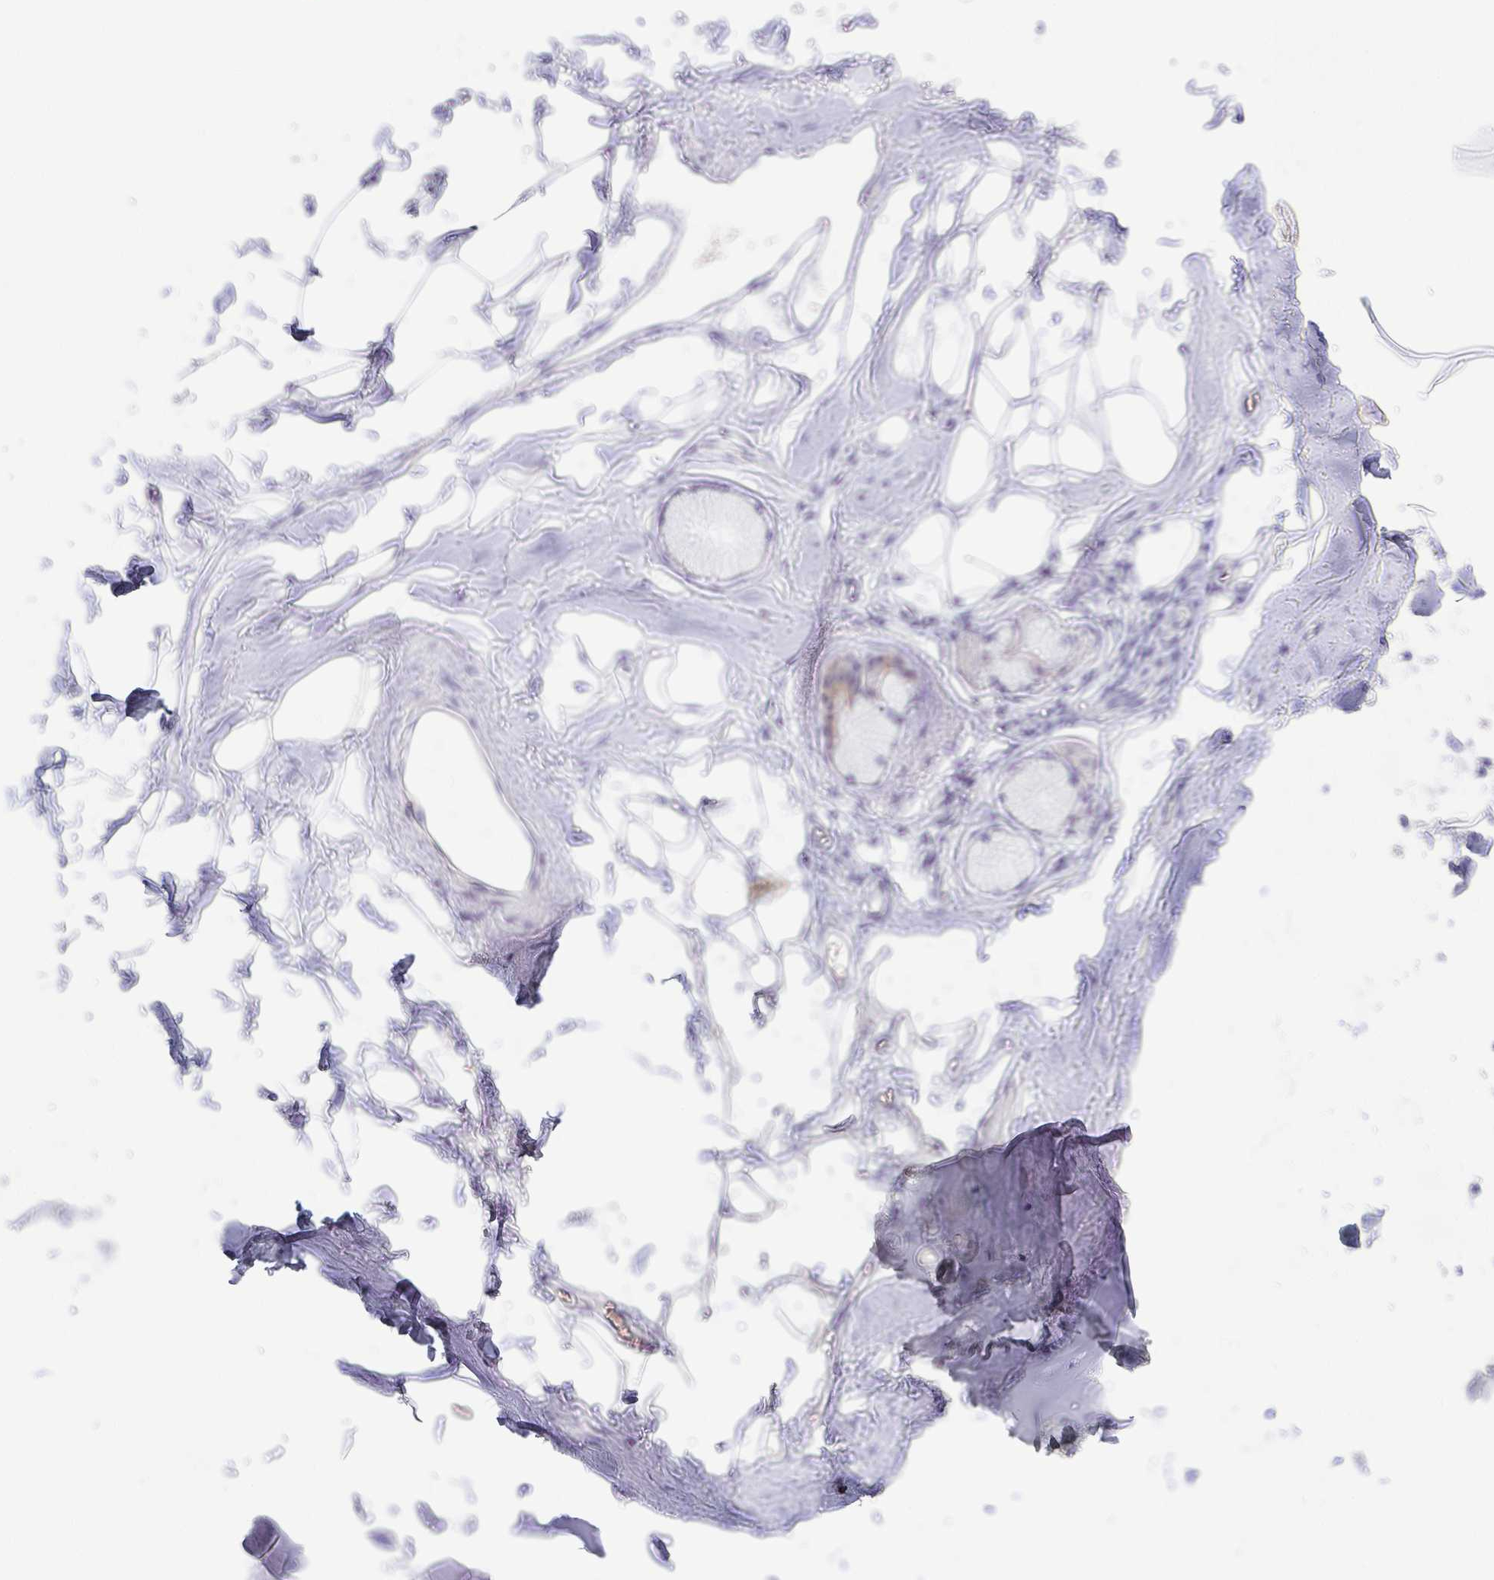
{"staining": {"intensity": "negative", "quantity": "none", "location": "none"}, "tissue": "adipose tissue", "cell_type": "Adipocytes", "image_type": "normal", "snomed": [{"axis": "morphology", "description": "Normal tissue, NOS"}, {"axis": "topography", "description": "Cartilage tissue"}, {"axis": "topography", "description": "Bronchus"}, {"axis": "topography", "description": "Peripheral nerve tissue"}], "caption": "Adipocytes are negative for protein expression in normal human adipose tissue. The staining was performed using DAB to visualize the protein expression in brown, while the nuclei were stained in blue with hematoxylin (Magnification: 20x).", "gene": "RHOV", "patient": {"sex": "male", "age": 67}}